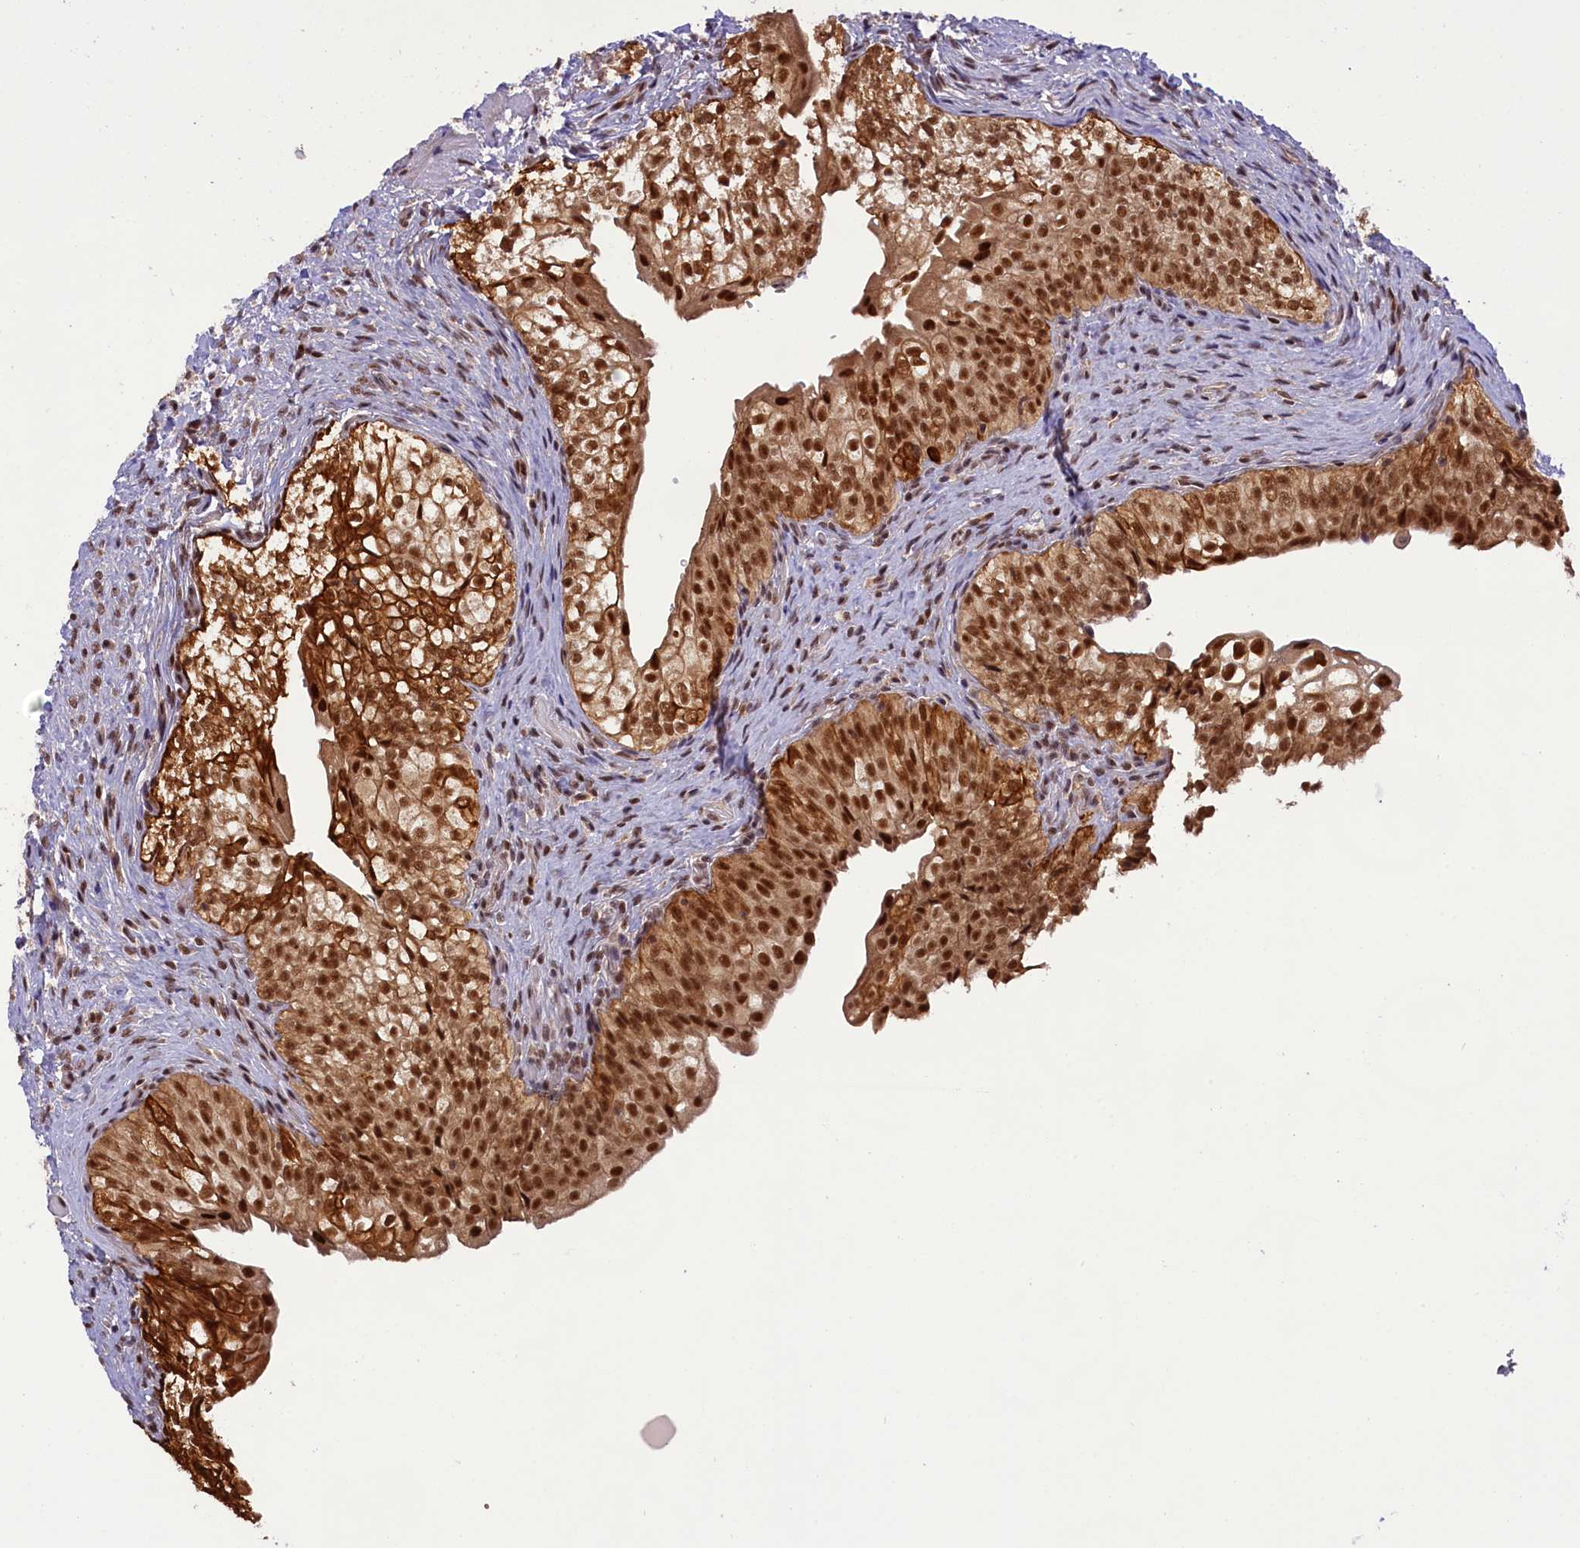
{"staining": {"intensity": "strong", "quantity": ">75%", "location": "cytoplasmic/membranous,nuclear"}, "tissue": "urinary bladder", "cell_type": "Urothelial cells", "image_type": "normal", "snomed": [{"axis": "morphology", "description": "Normal tissue, NOS"}, {"axis": "topography", "description": "Urinary bladder"}], "caption": "Urinary bladder stained for a protein reveals strong cytoplasmic/membranous,nuclear positivity in urothelial cells. (Stains: DAB in brown, nuclei in blue, Microscopy: brightfield microscopy at high magnification).", "gene": "CARD8", "patient": {"sex": "male", "age": 55}}